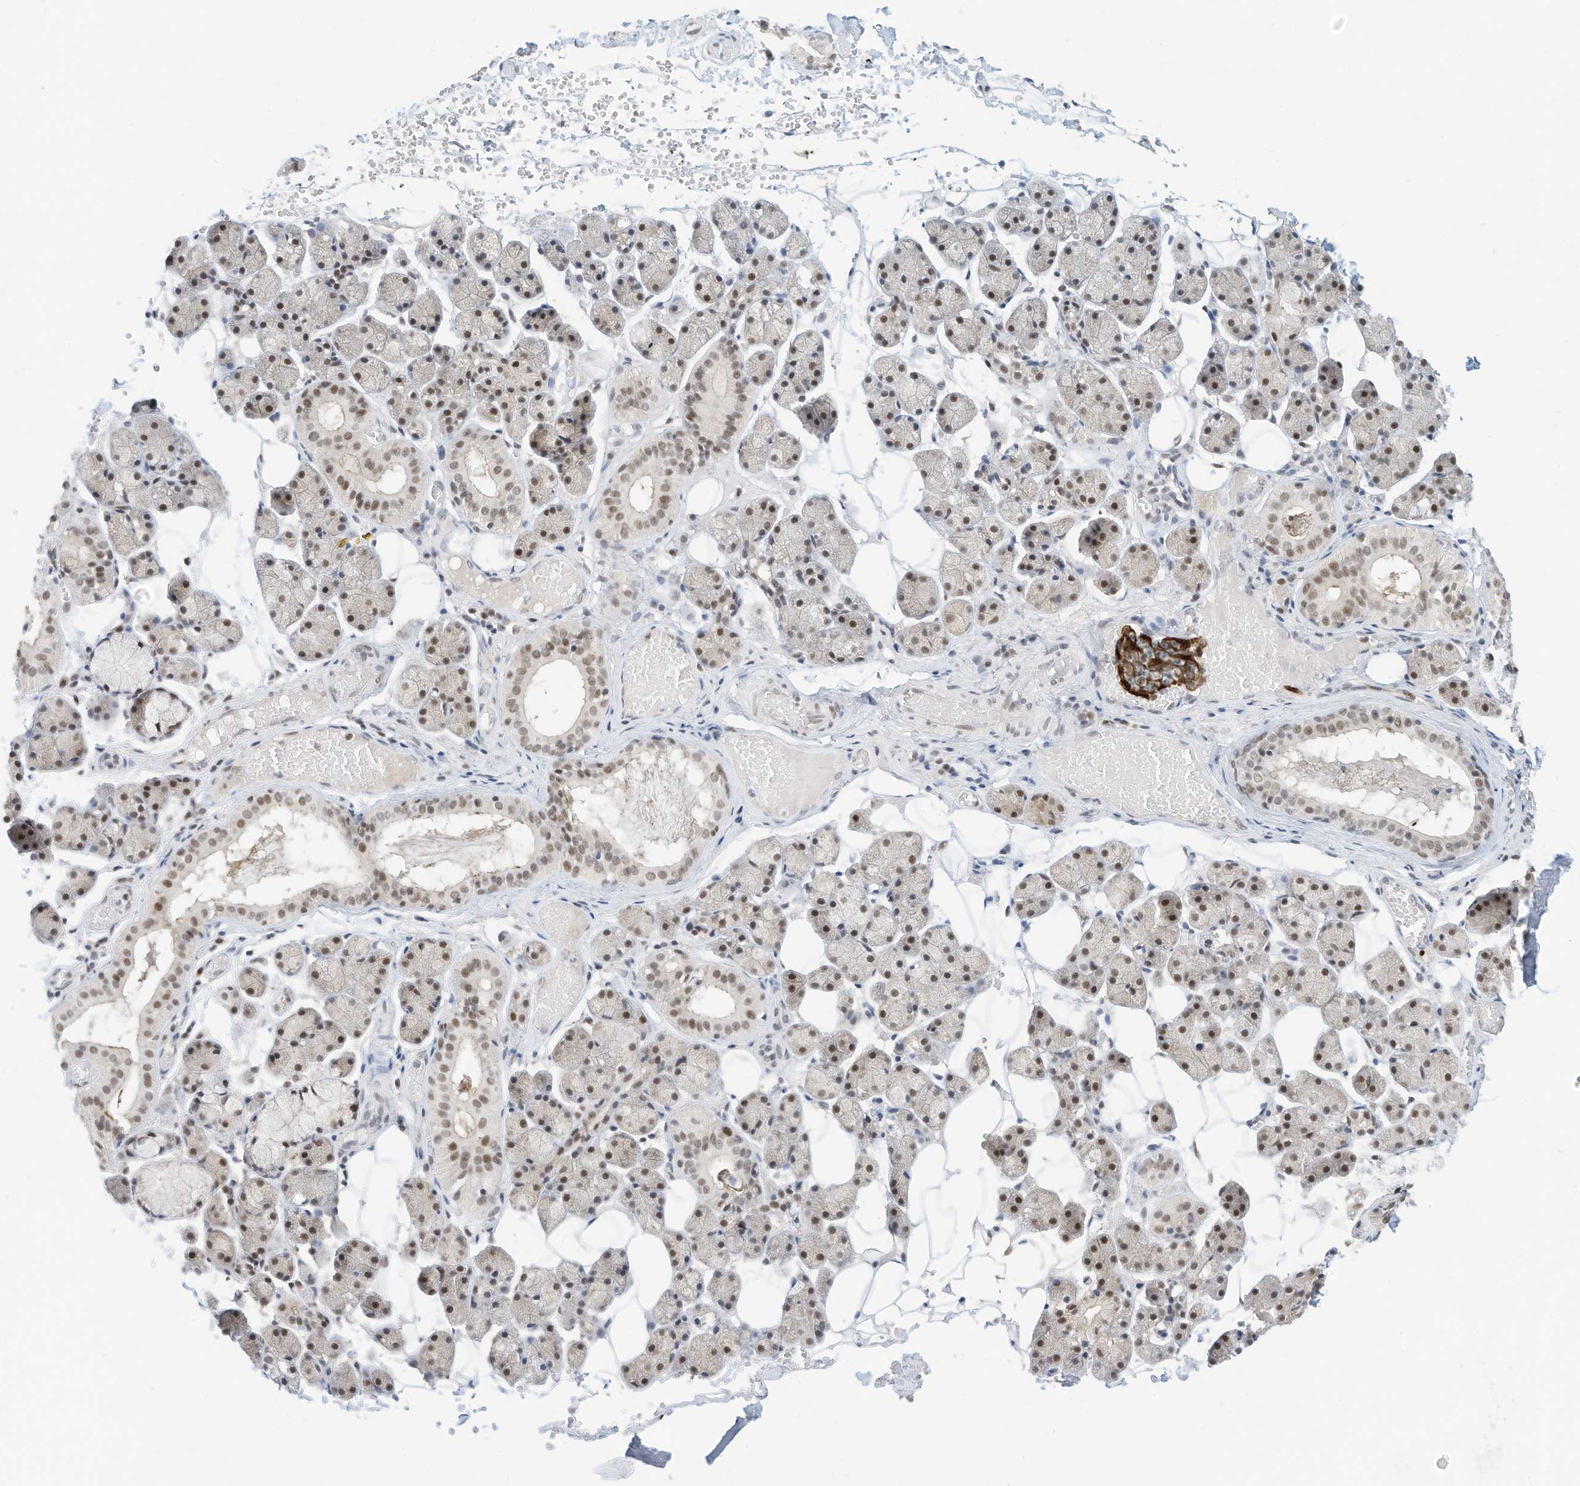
{"staining": {"intensity": "weak", "quantity": "25%-75%", "location": "nuclear"}, "tissue": "salivary gland", "cell_type": "Glandular cells", "image_type": "normal", "snomed": [{"axis": "morphology", "description": "Normal tissue, NOS"}, {"axis": "topography", "description": "Salivary gland"}], "caption": "Brown immunohistochemical staining in benign salivary gland demonstrates weak nuclear expression in approximately 25%-75% of glandular cells.", "gene": "OGT", "patient": {"sex": "female", "age": 33}}